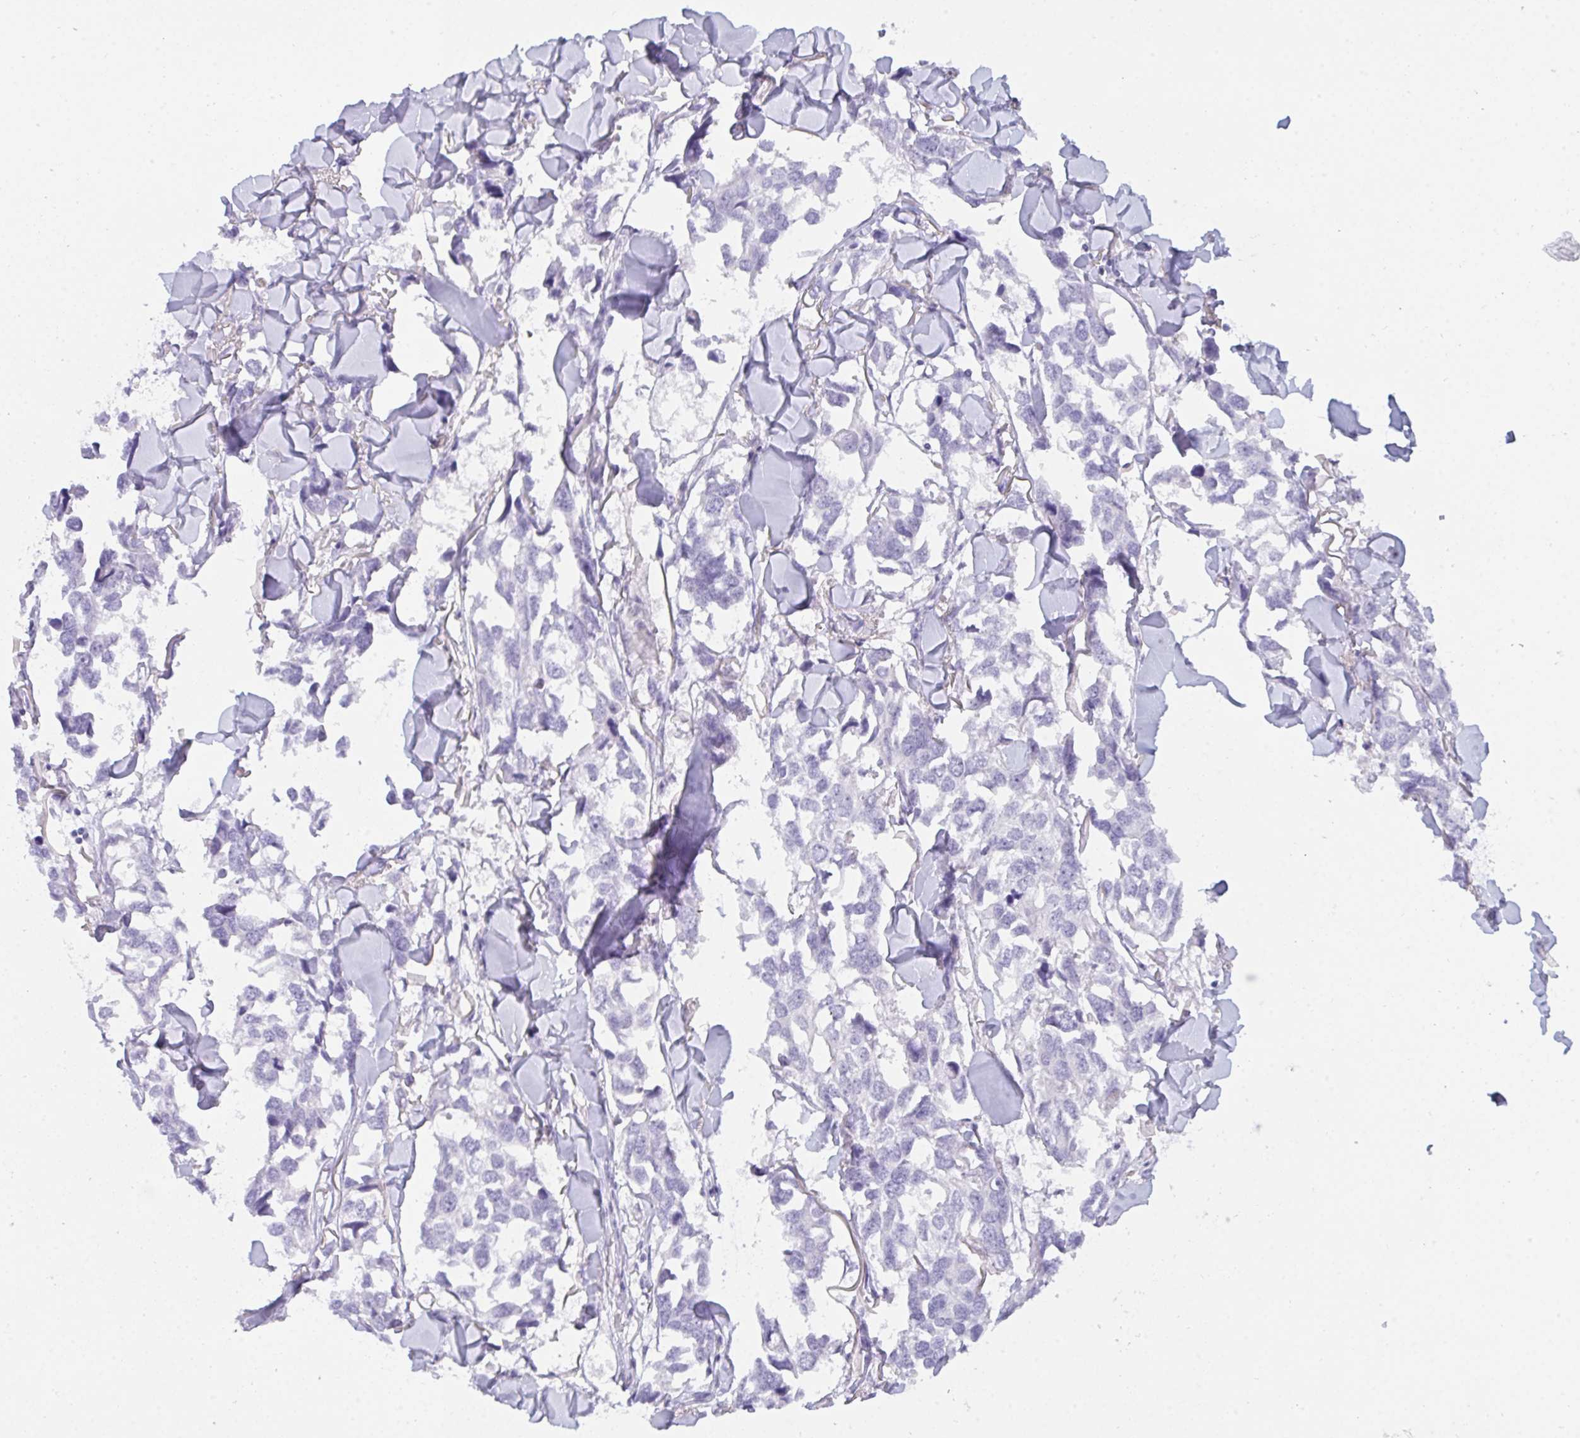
{"staining": {"intensity": "negative", "quantity": "none", "location": "none"}, "tissue": "breast cancer", "cell_type": "Tumor cells", "image_type": "cancer", "snomed": [{"axis": "morphology", "description": "Duct carcinoma"}, {"axis": "topography", "description": "Breast"}], "caption": "Image shows no protein expression in tumor cells of breast invasive ductal carcinoma tissue.", "gene": "PRDM9", "patient": {"sex": "female", "age": 83}}